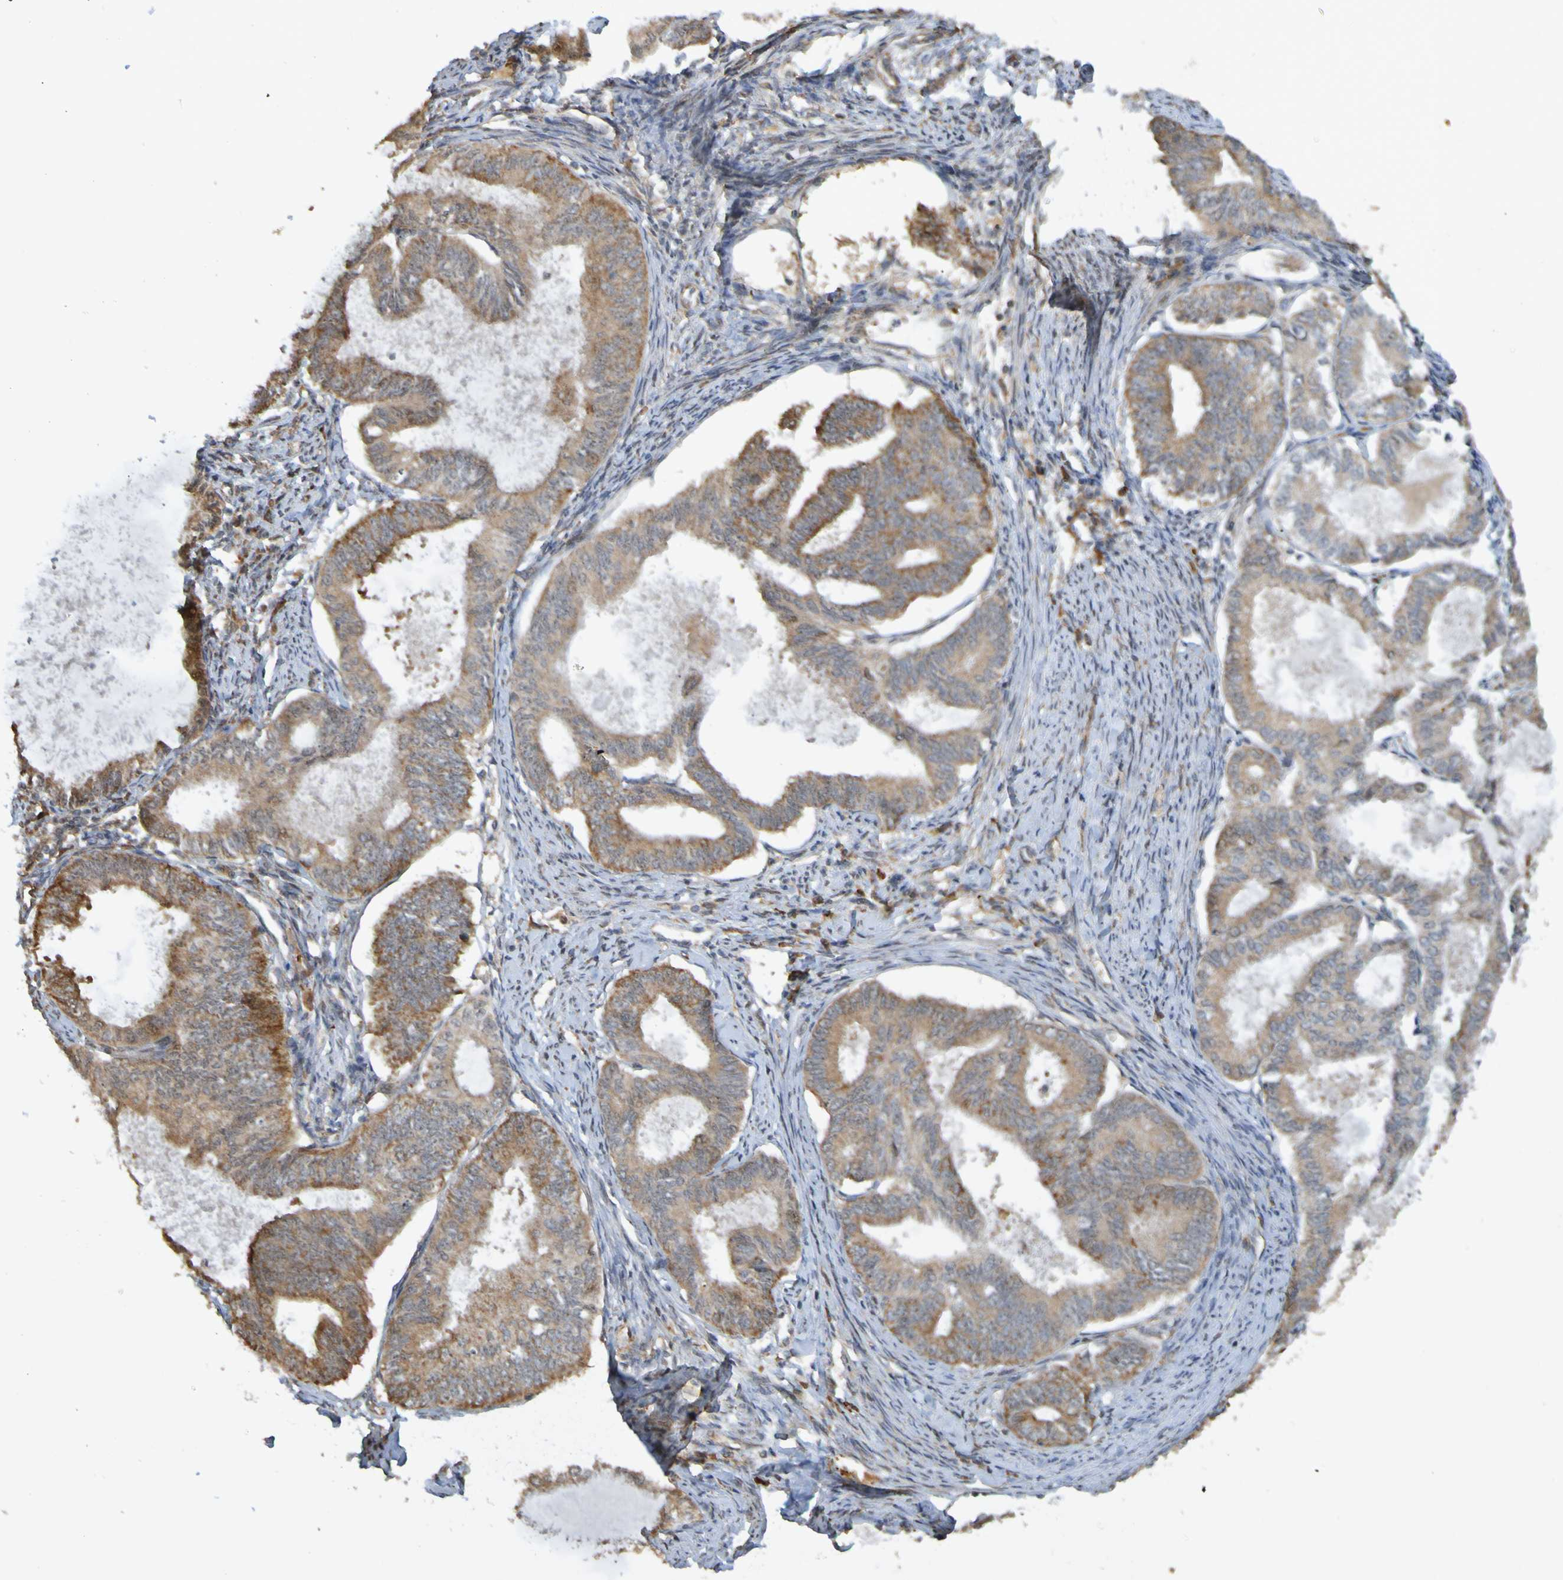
{"staining": {"intensity": "moderate", "quantity": ">75%", "location": "cytoplasmic/membranous"}, "tissue": "endometrial cancer", "cell_type": "Tumor cells", "image_type": "cancer", "snomed": [{"axis": "morphology", "description": "Adenocarcinoma, NOS"}, {"axis": "topography", "description": "Endometrium"}], "caption": "Adenocarcinoma (endometrial) was stained to show a protein in brown. There is medium levels of moderate cytoplasmic/membranous positivity in about >75% of tumor cells.", "gene": "TMBIM1", "patient": {"sex": "female", "age": 86}}